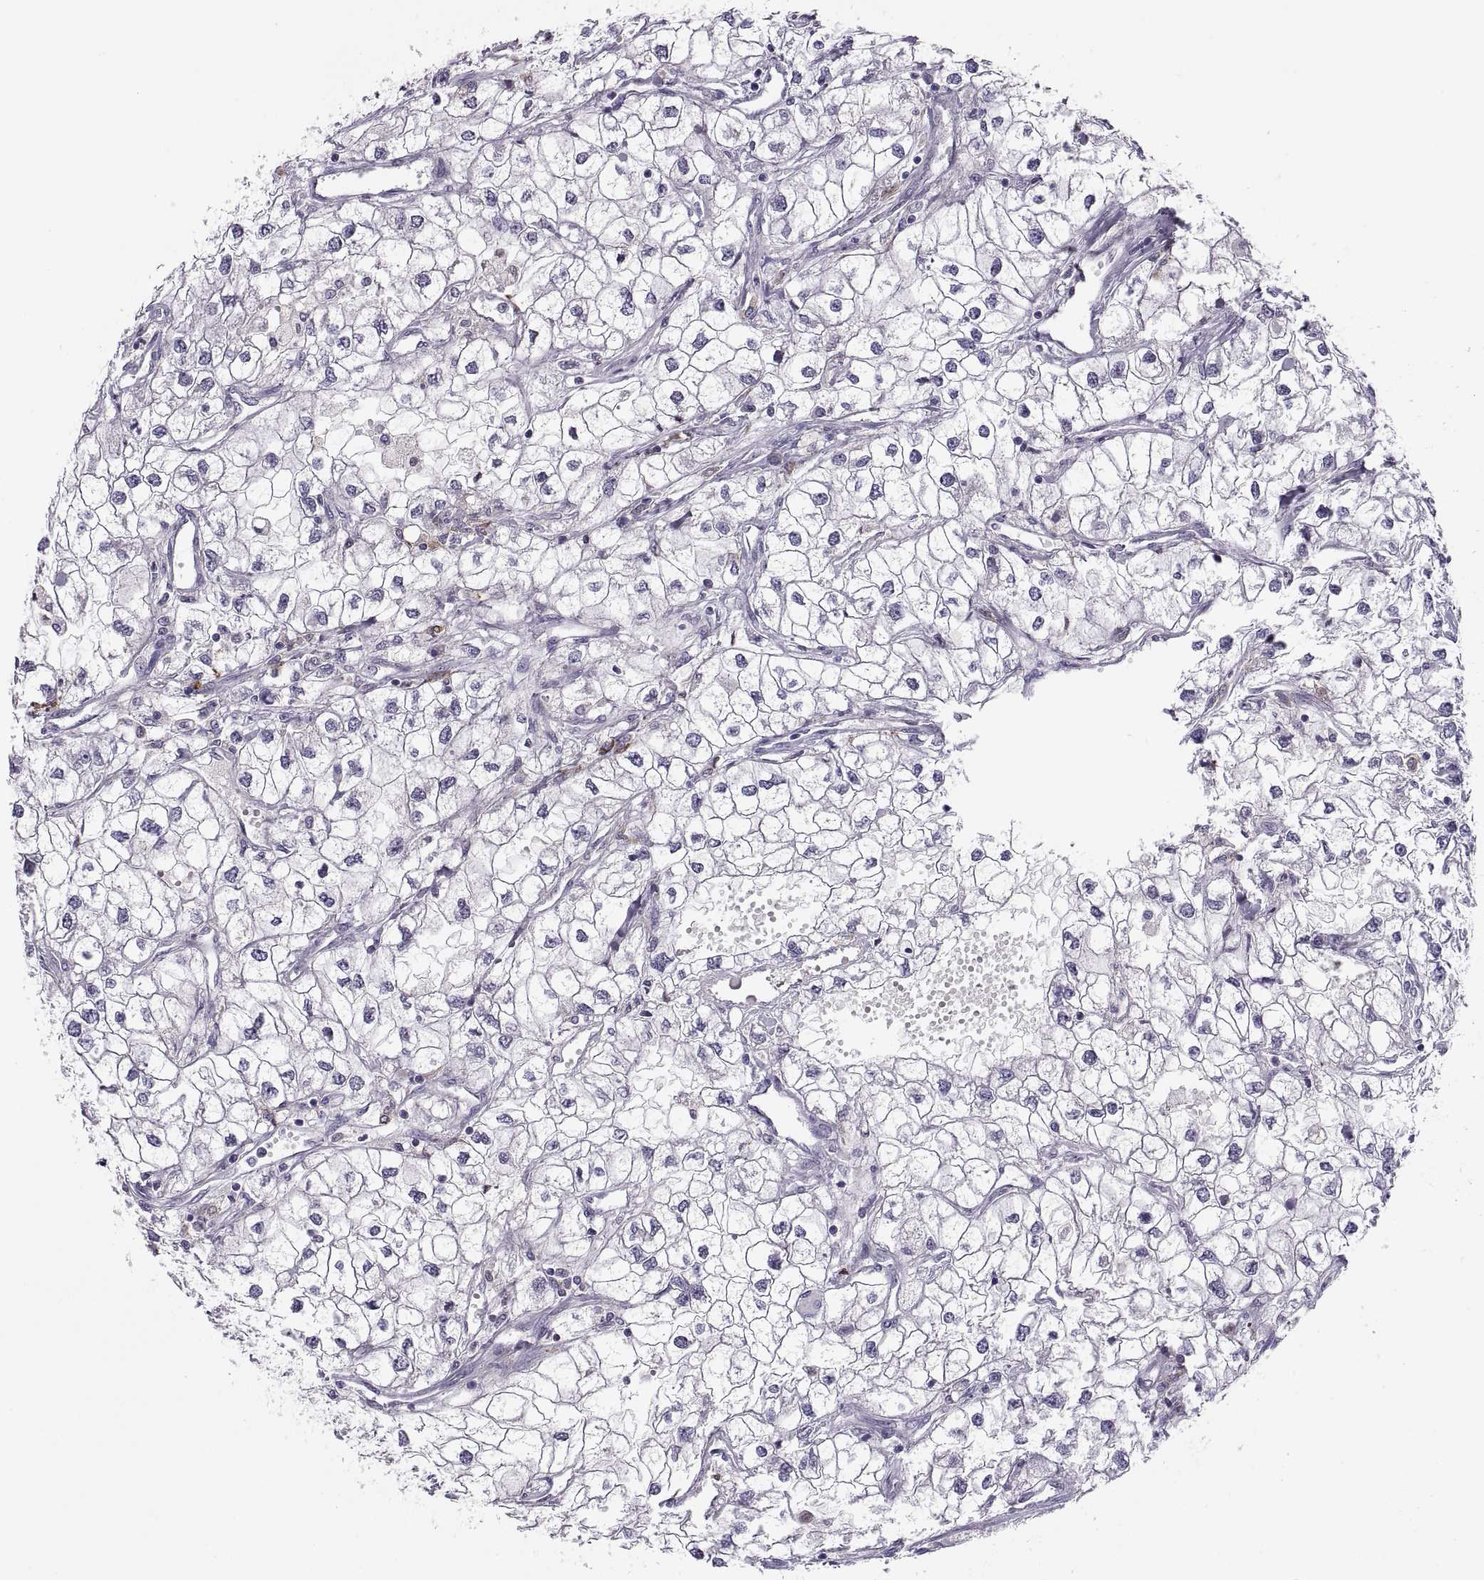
{"staining": {"intensity": "negative", "quantity": "none", "location": "none"}, "tissue": "renal cancer", "cell_type": "Tumor cells", "image_type": "cancer", "snomed": [{"axis": "morphology", "description": "Adenocarcinoma, NOS"}, {"axis": "topography", "description": "Kidney"}], "caption": "Image shows no protein positivity in tumor cells of adenocarcinoma (renal) tissue.", "gene": "CHCT1", "patient": {"sex": "male", "age": 59}}